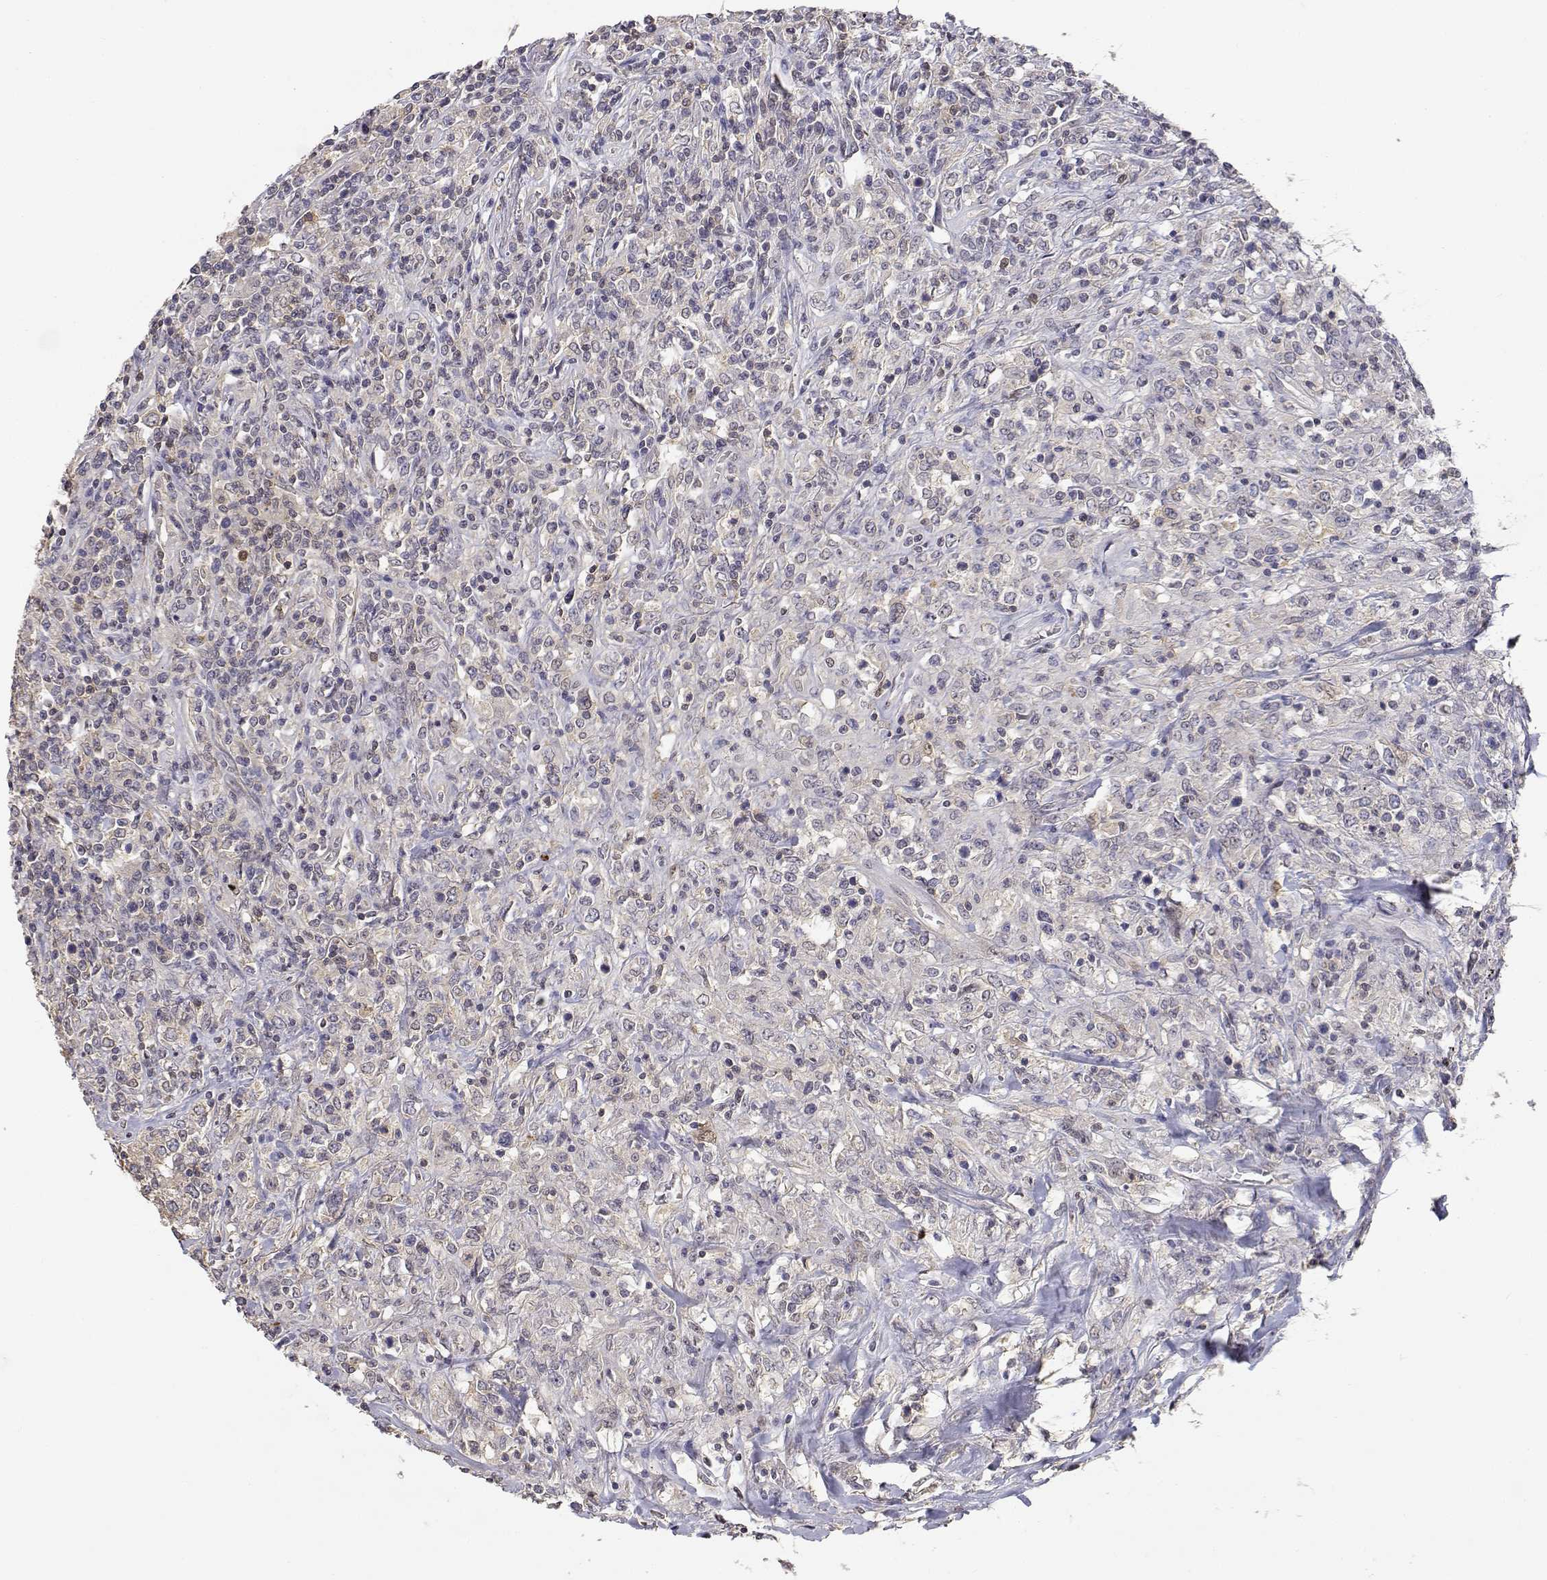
{"staining": {"intensity": "weak", "quantity": "<25%", "location": "cytoplasmic/membranous"}, "tissue": "lymphoma", "cell_type": "Tumor cells", "image_type": "cancer", "snomed": [{"axis": "morphology", "description": "Malignant lymphoma, non-Hodgkin's type, High grade"}, {"axis": "topography", "description": "Lung"}], "caption": "This is a micrograph of immunohistochemistry staining of high-grade malignant lymphoma, non-Hodgkin's type, which shows no staining in tumor cells.", "gene": "ADA", "patient": {"sex": "male", "age": 79}}